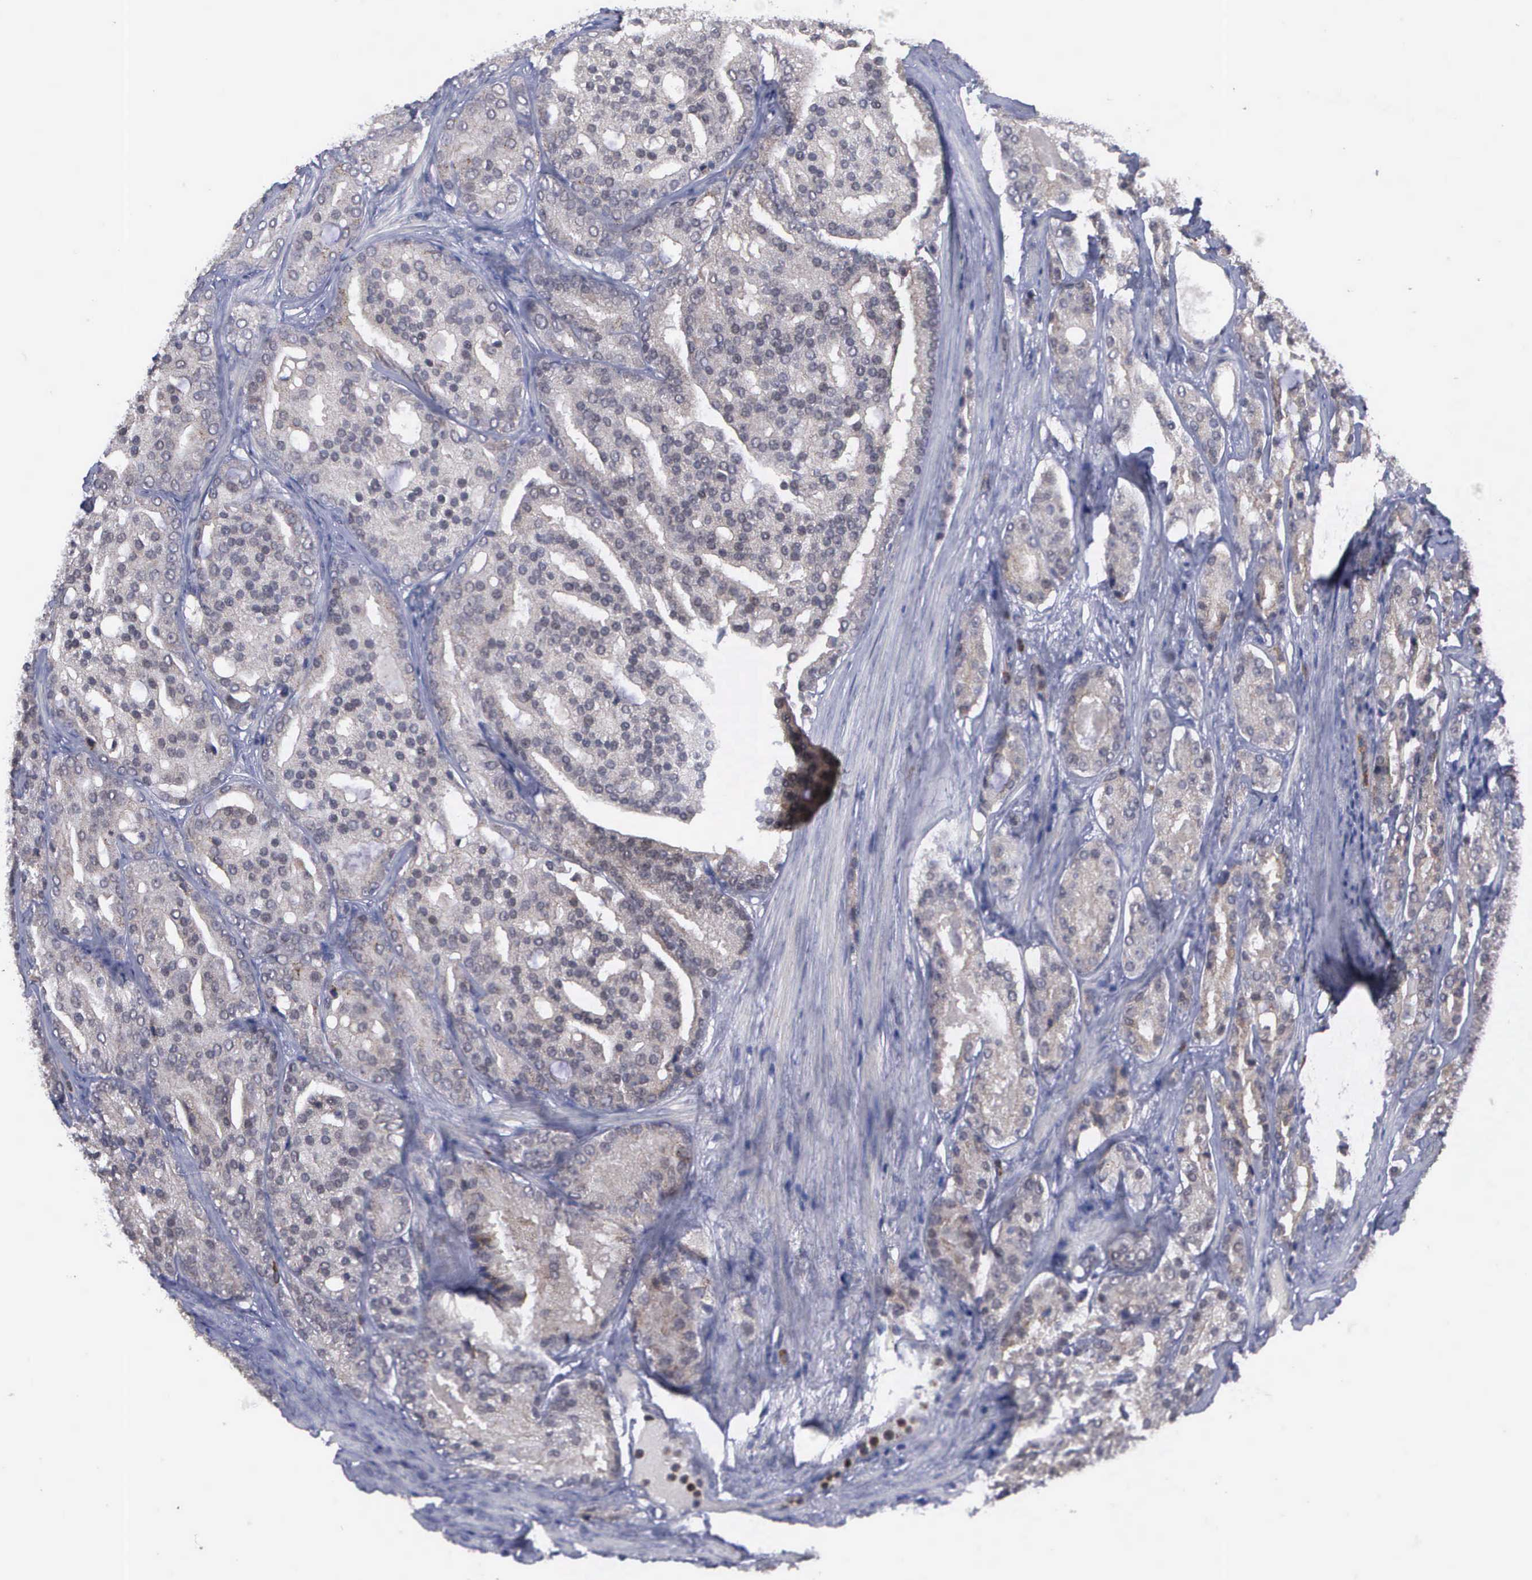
{"staining": {"intensity": "weak", "quantity": "25%-75%", "location": "cytoplasmic/membranous"}, "tissue": "prostate cancer", "cell_type": "Tumor cells", "image_type": "cancer", "snomed": [{"axis": "morphology", "description": "Adenocarcinoma, High grade"}, {"axis": "topography", "description": "Prostate"}], "caption": "Immunohistochemical staining of human prostate cancer reveals low levels of weak cytoplasmic/membranous positivity in about 25%-75% of tumor cells. (Stains: DAB (3,3'-diaminobenzidine) in brown, nuclei in blue, Microscopy: brightfield microscopy at high magnification).", "gene": "MAP3K9", "patient": {"sex": "male", "age": 64}}